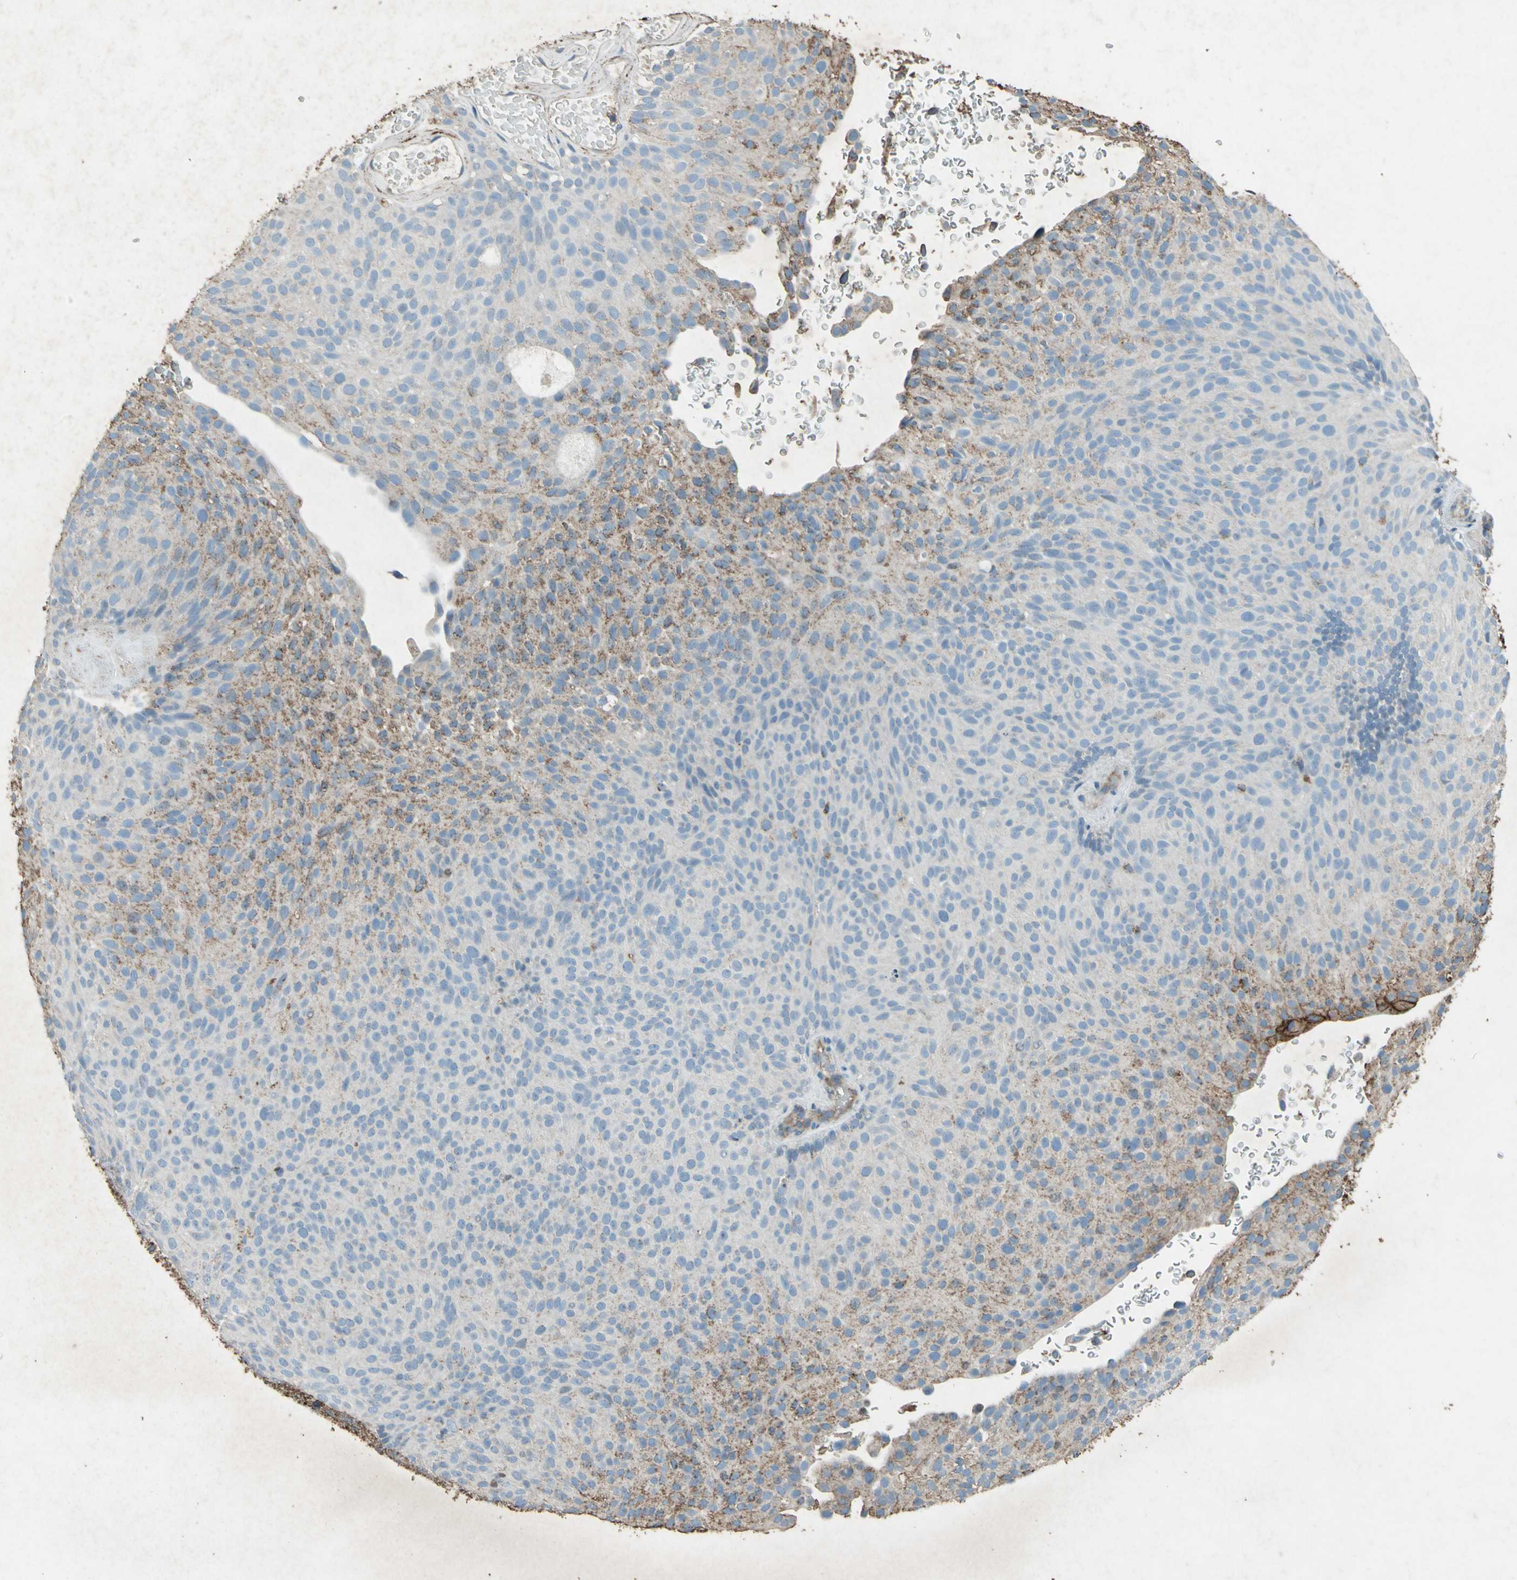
{"staining": {"intensity": "weak", "quantity": "25%-75%", "location": "cytoplasmic/membranous"}, "tissue": "urothelial cancer", "cell_type": "Tumor cells", "image_type": "cancer", "snomed": [{"axis": "morphology", "description": "Urothelial carcinoma, Low grade"}, {"axis": "topography", "description": "Urinary bladder"}], "caption": "This image exhibits urothelial carcinoma (low-grade) stained with IHC to label a protein in brown. The cytoplasmic/membranous of tumor cells show weak positivity for the protein. Nuclei are counter-stained blue.", "gene": "CCR6", "patient": {"sex": "male", "age": 78}}